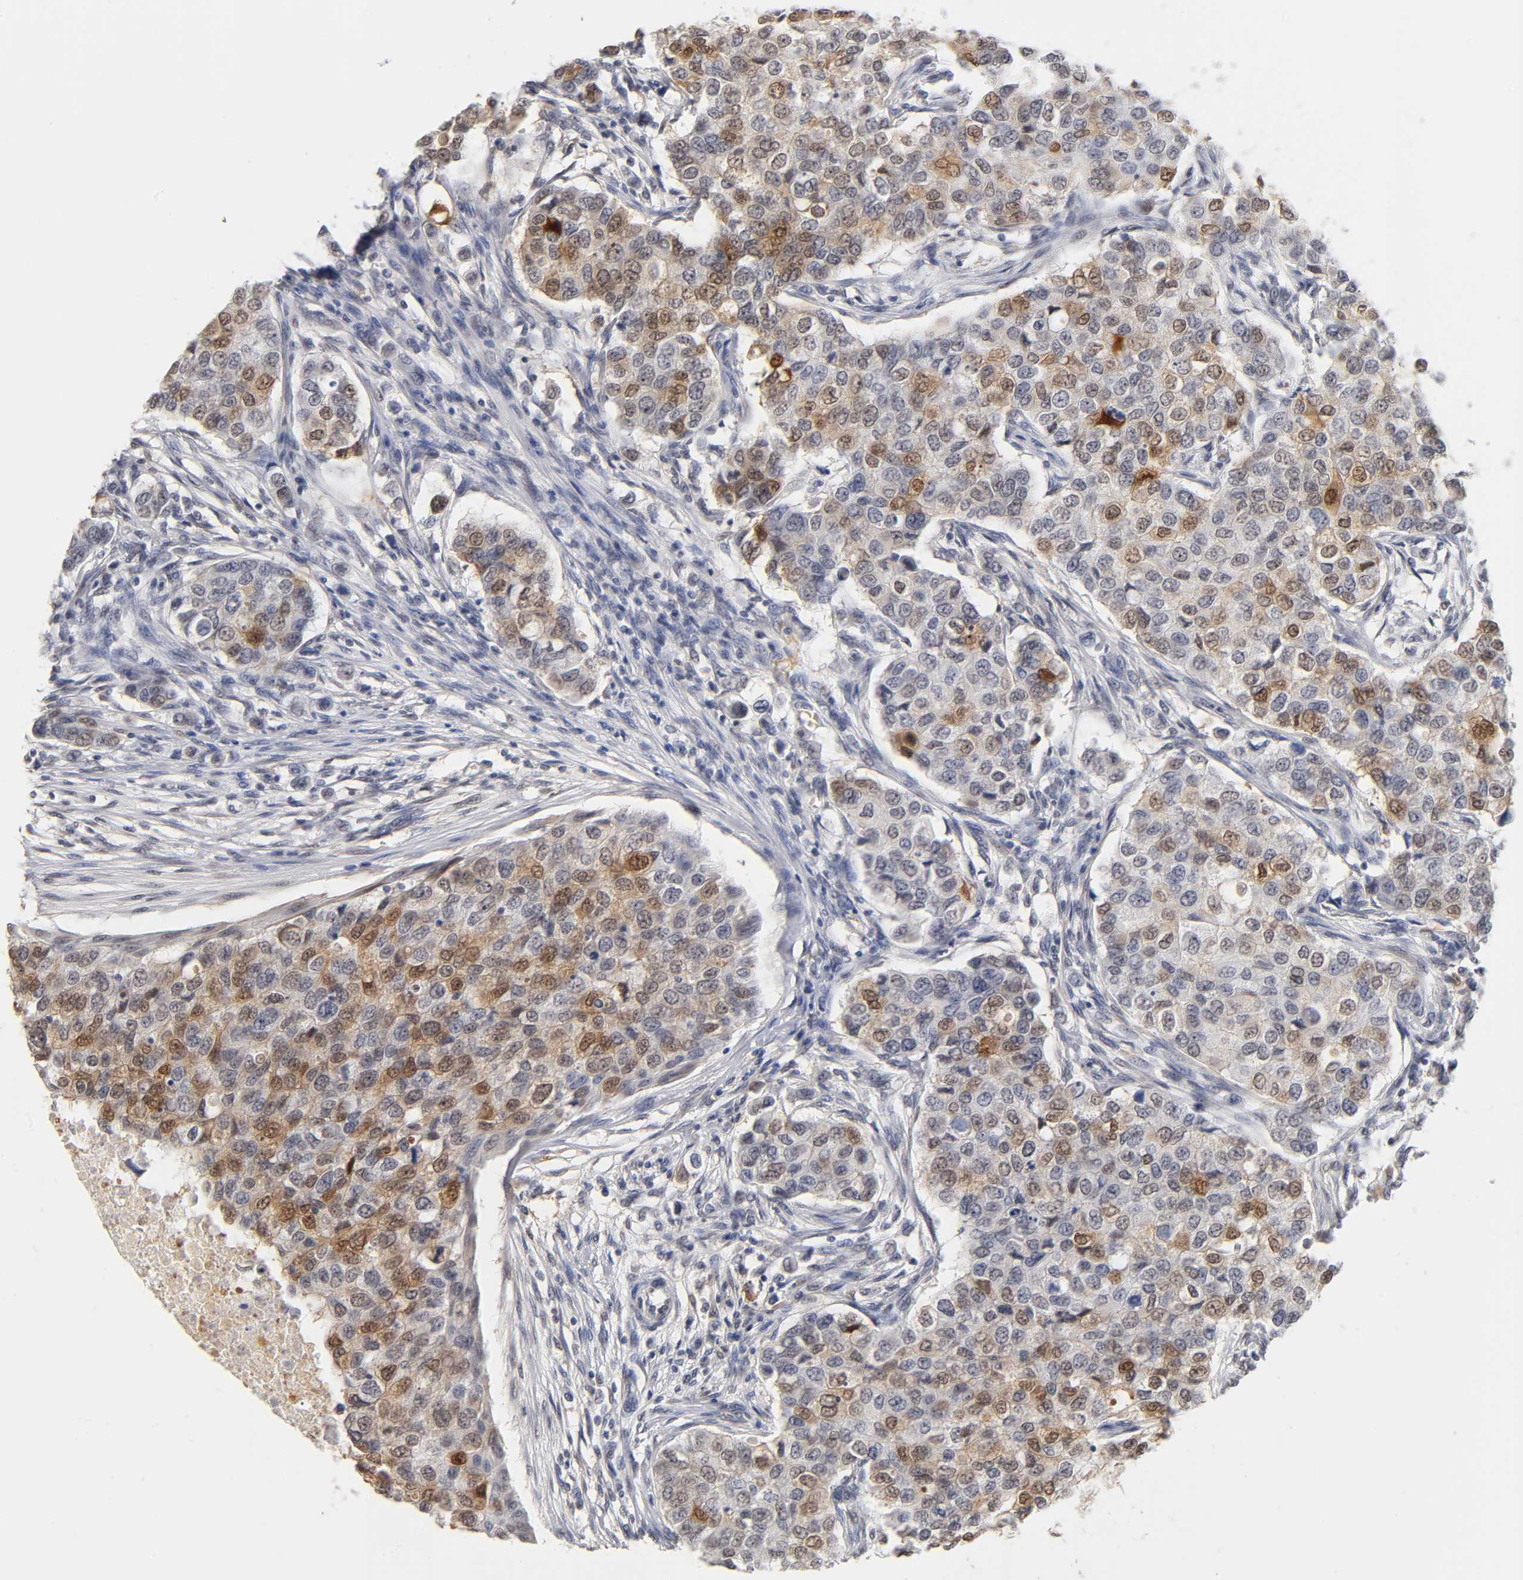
{"staining": {"intensity": "moderate", "quantity": ">75%", "location": "cytoplasmic/membranous,nuclear"}, "tissue": "breast cancer", "cell_type": "Tumor cells", "image_type": "cancer", "snomed": [{"axis": "morphology", "description": "Normal tissue, NOS"}, {"axis": "morphology", "description": "Duct carcinoma"}, {"axis": "topography", "description": "Breast"}], "caption": "Immunohistochemical staining of breast cancer demonstrates medium levels of moderate cytoplasmic/membranous and nuclear protein staining in approximately >75% of tumor cells.", "gene": "CRABP2", "patient": {"sex": "female", "age": 49}}